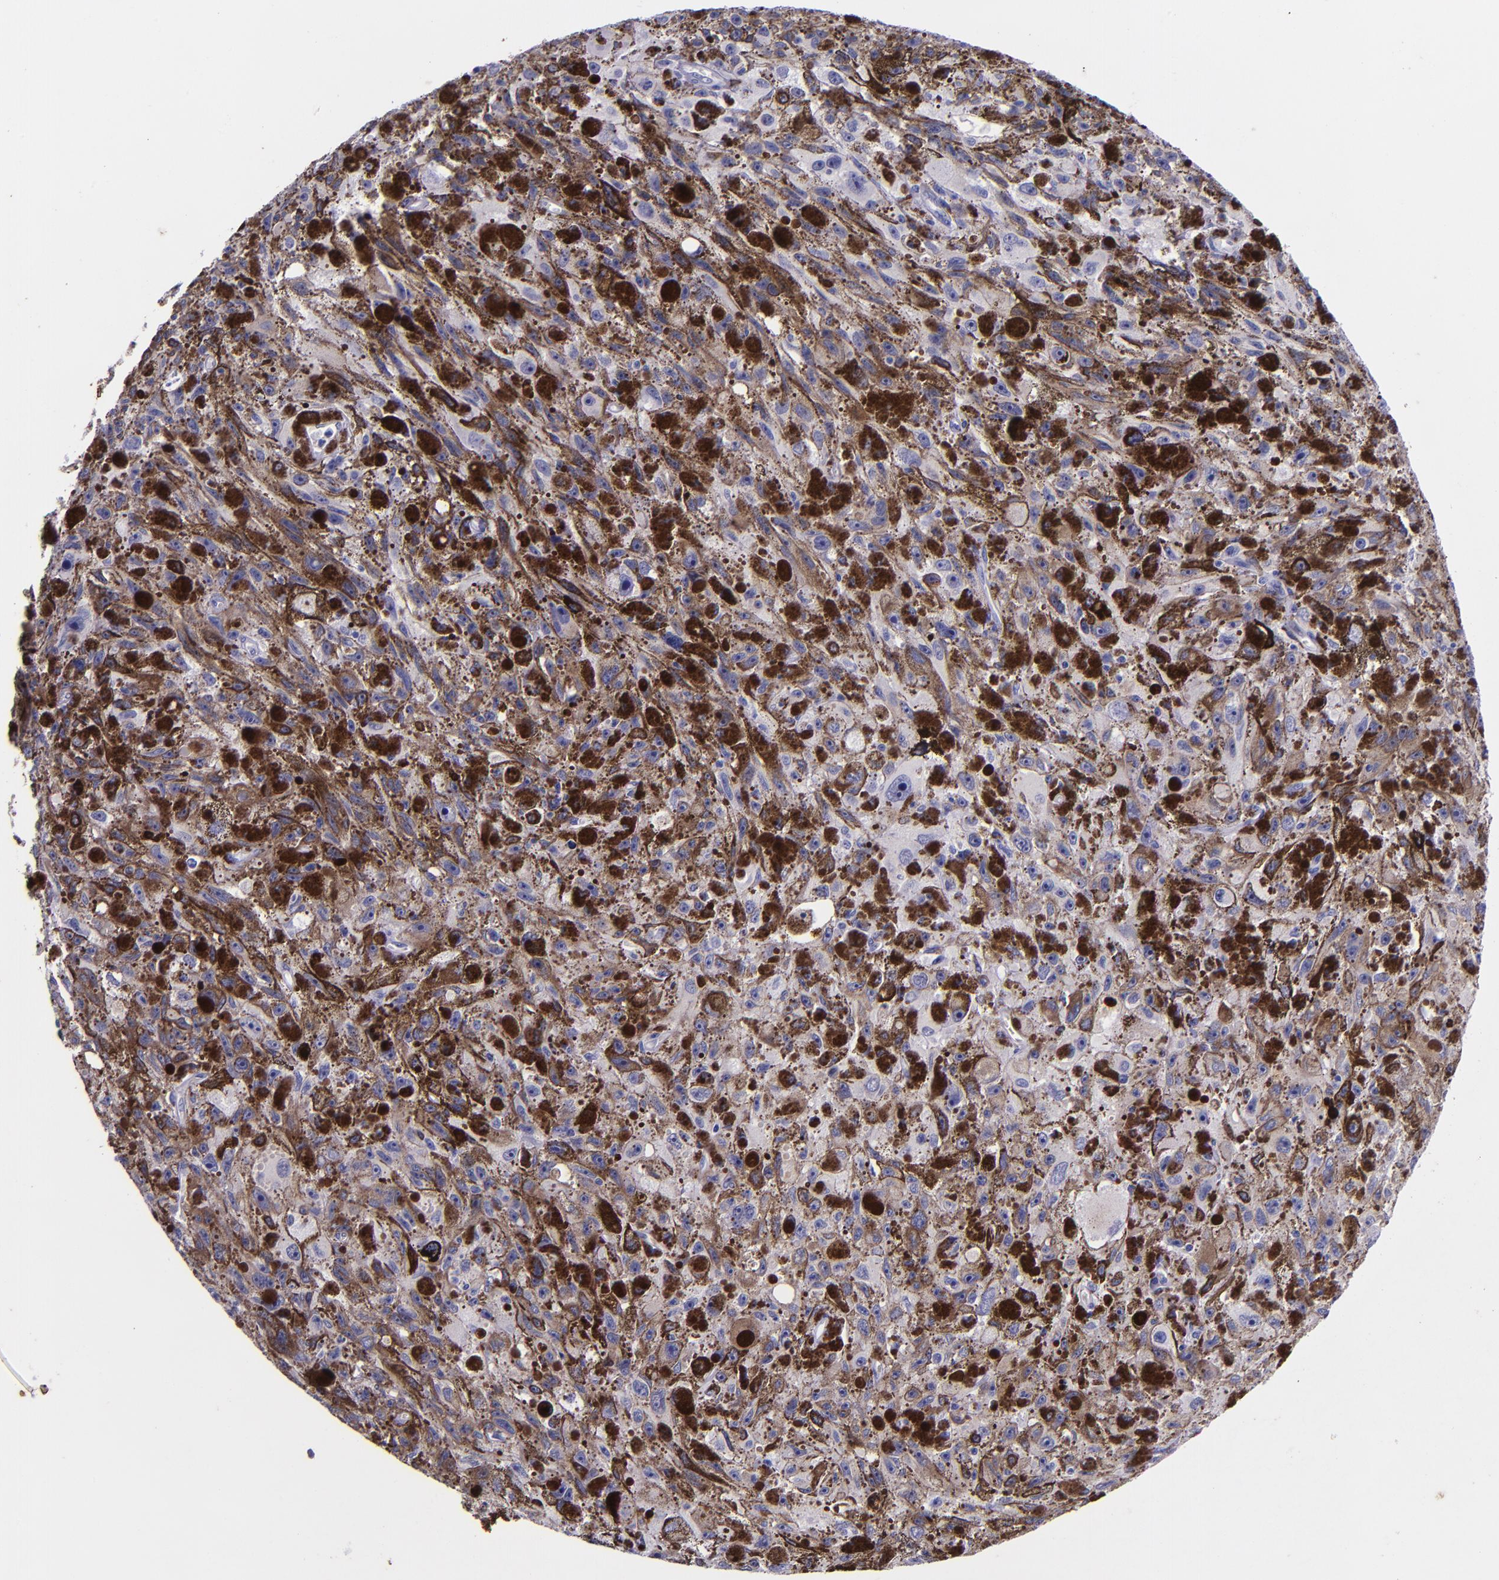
{"staining": {"intensity": "negative", "quantity": "none", "location": "none"}, "tissue": "melanoma", "cell_type": "Tumor cells", "image_type": "cancer", "snomed": [{"axis": "morphology", "description": "Malignant melanoma, NOS"}, {"axis": "topography", "description": "Skin"}], "caption": "Histopathology image shows no protein staining in tumor cells of melanoma tissue.", "gene": "KRT4", "patient": {"sex": "female", "age": 104}}